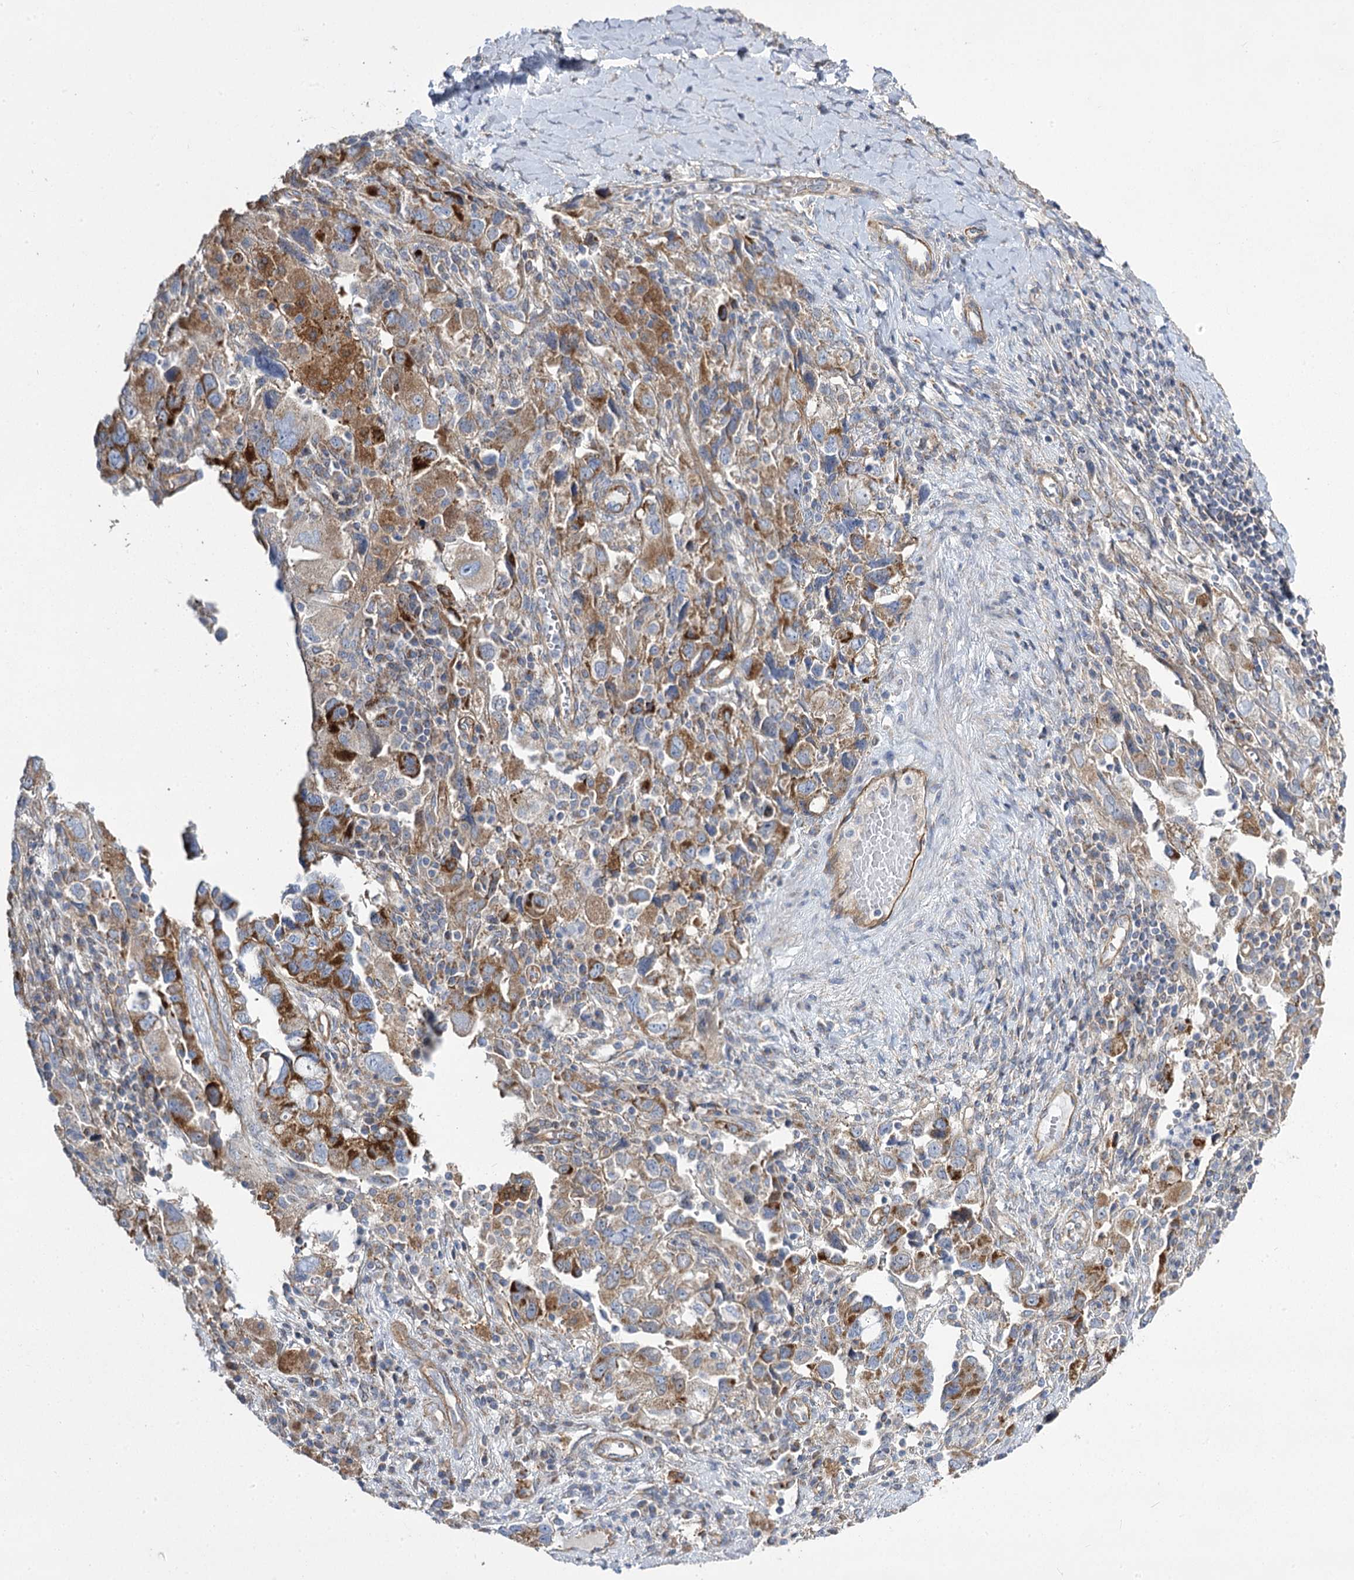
{"staining": {"intensity": "moderate", "quantity": ">75%", "location": "cytoplasmic/membranous"}, "tissue": "ovarian cancer", "cell_type": "Tumor cells", "image_type": "cancer", "snomed": [{"axis": "morphology", "description": "Carcinoma, NOS"}, {"axis": "morphology", "description": "Cystadenocarcinoma, serous, NOS"}, {"axis": "topography", "description": "Ovary"}], "caption": "Ovarian cancer (serous cystadenocarcinoma) stained for a protein reveals moderate cytoplasmic/membranous positivity in tumor cells.", "gene": "RMDN2", "patient": {"sex": "female", "age": 69}}